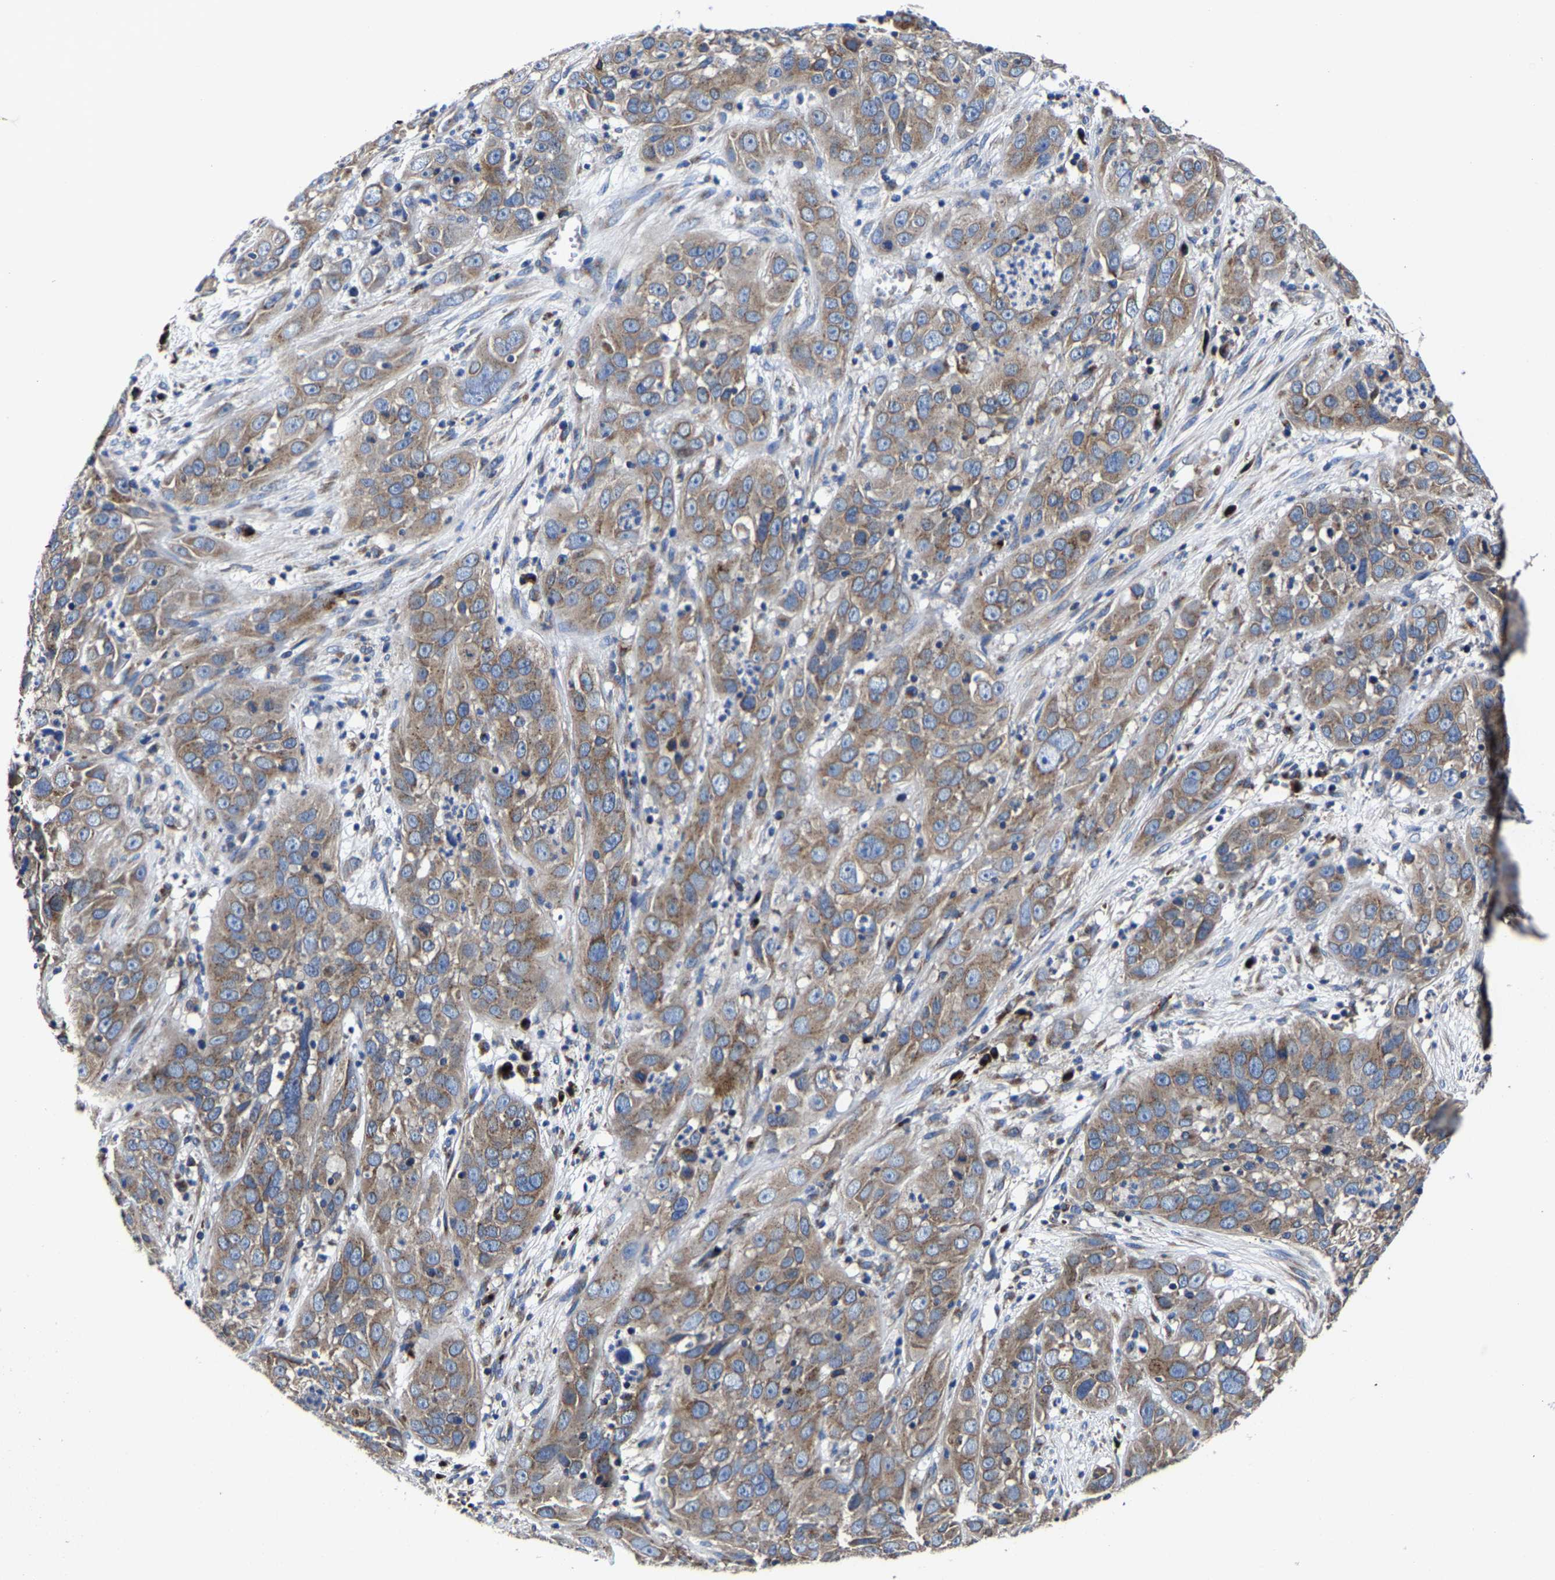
{"staining": {"intensity": "moderate", "quantity": ">75%", "location": "cytoplasmic/membranous"}, "tissue": "cervical cancer", "cell_type": "Tumor cells", "image_type": "cancer", "snomed": [{"axis": "morphology", "description": "Squamous cell carcinoma, NOS"}, {"axis": "topography", "description": "Cervix"}], "caption": "Immunohistochemistry (IHC) histopathology image of neoplastic tissue: cervical cancer stained using immunohistochemistry (IHC) shows medium levels of moderate protein expression localized specifically in the cytoplasmic/membranous of tumor cells, appearing as a cytoplasmic/membranous brown color.", "gene": "EBAG9", "patient": {"sex": "female", "age": 32}}